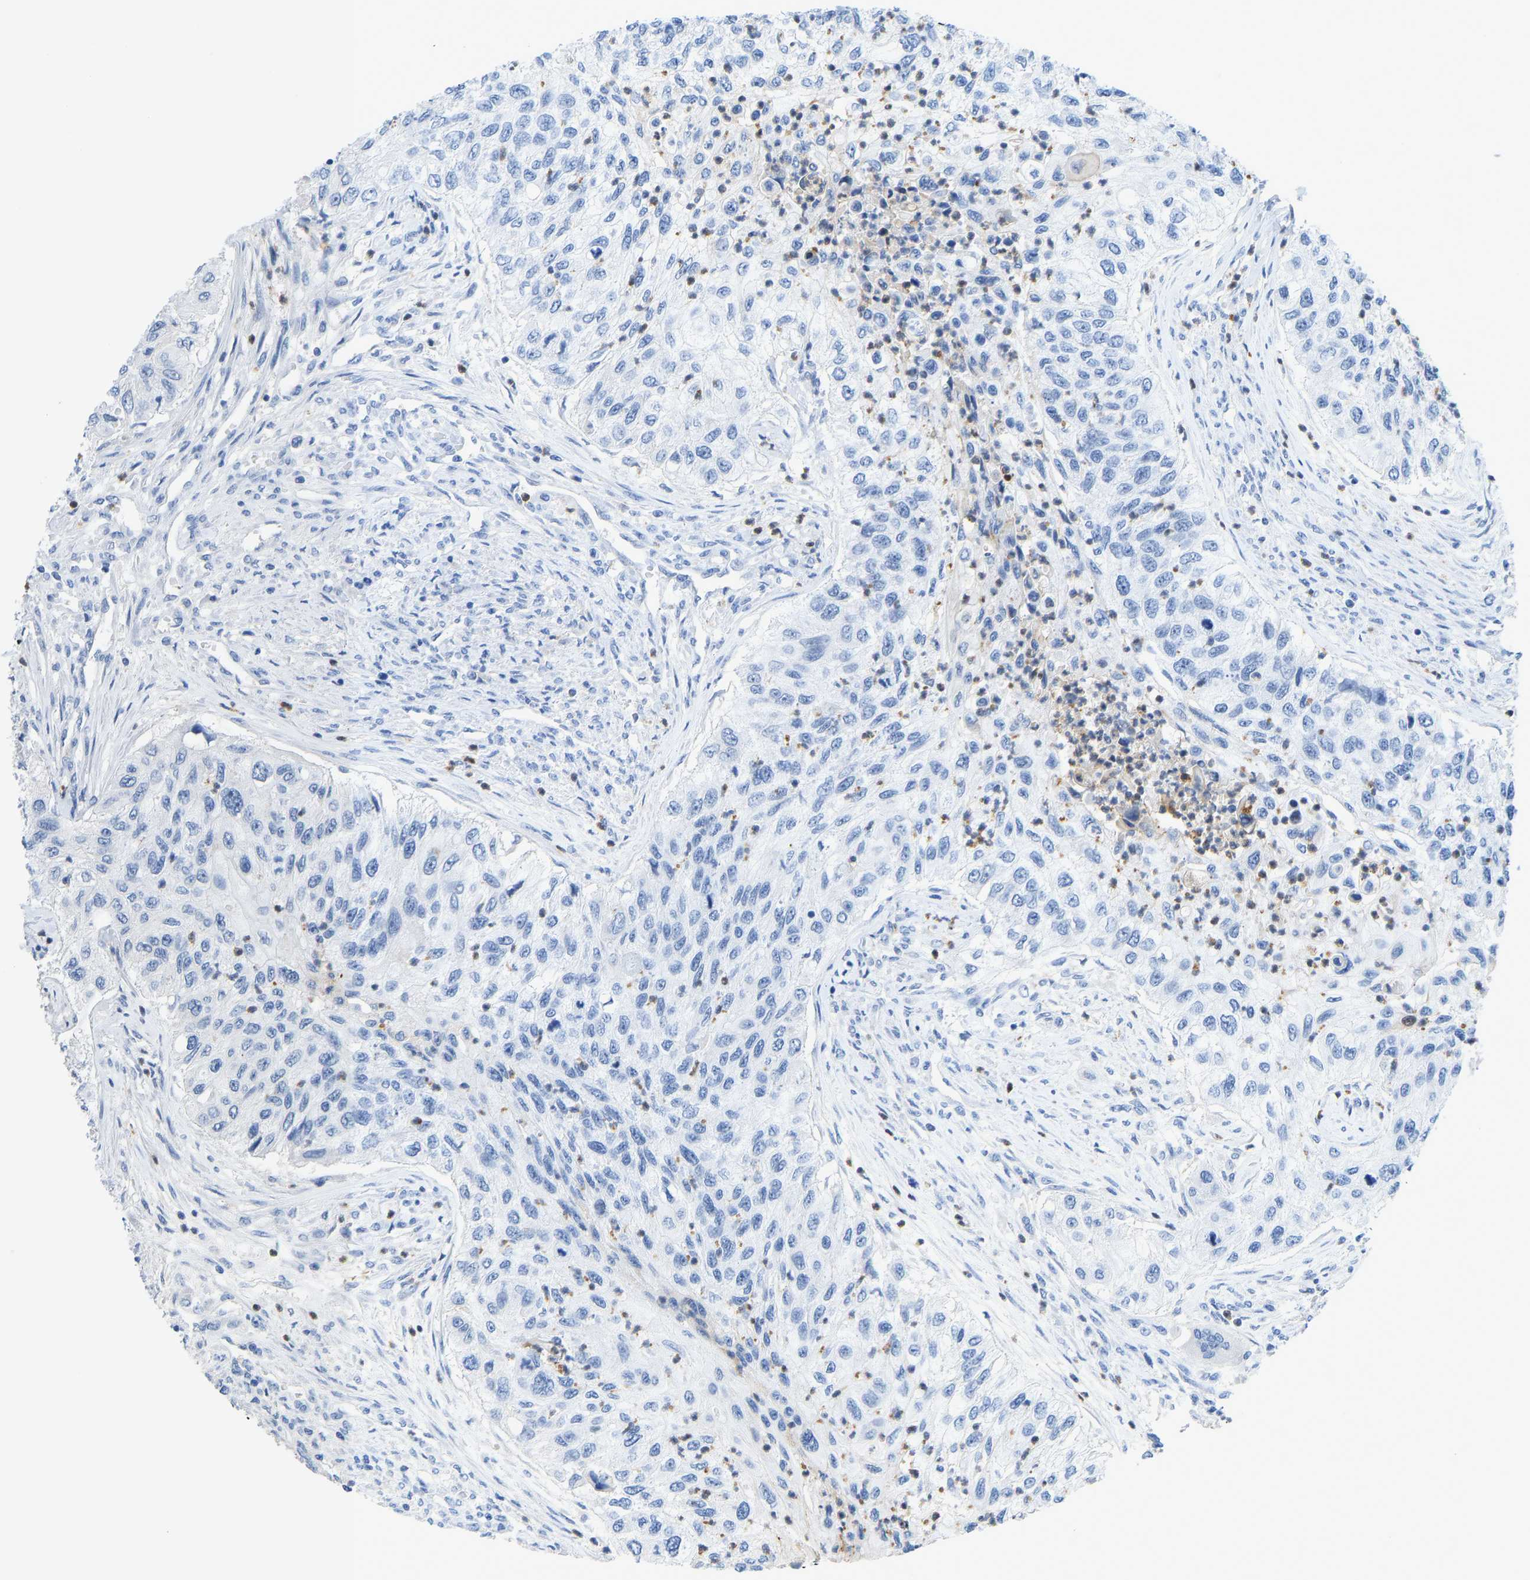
{"staining": {"intensity": "negative", "quantity": "none", "location": "none"}, "tissue": "urothelial cancer", "cell_type": "Tumor cells", "image_type": "cancer", "snomed": [{"axis": "morphology", "description": "Urothelial carcinoma, High grade"}, {"axis": "topography", "description": "Urinary bladder"}], "caption": "Human urothelial cancer stained for a protein using immunohistochemistry reveals no staining in tumor cells.", "gene": "TXNDC2", "patient": {"sex": "female", "age": 60}}